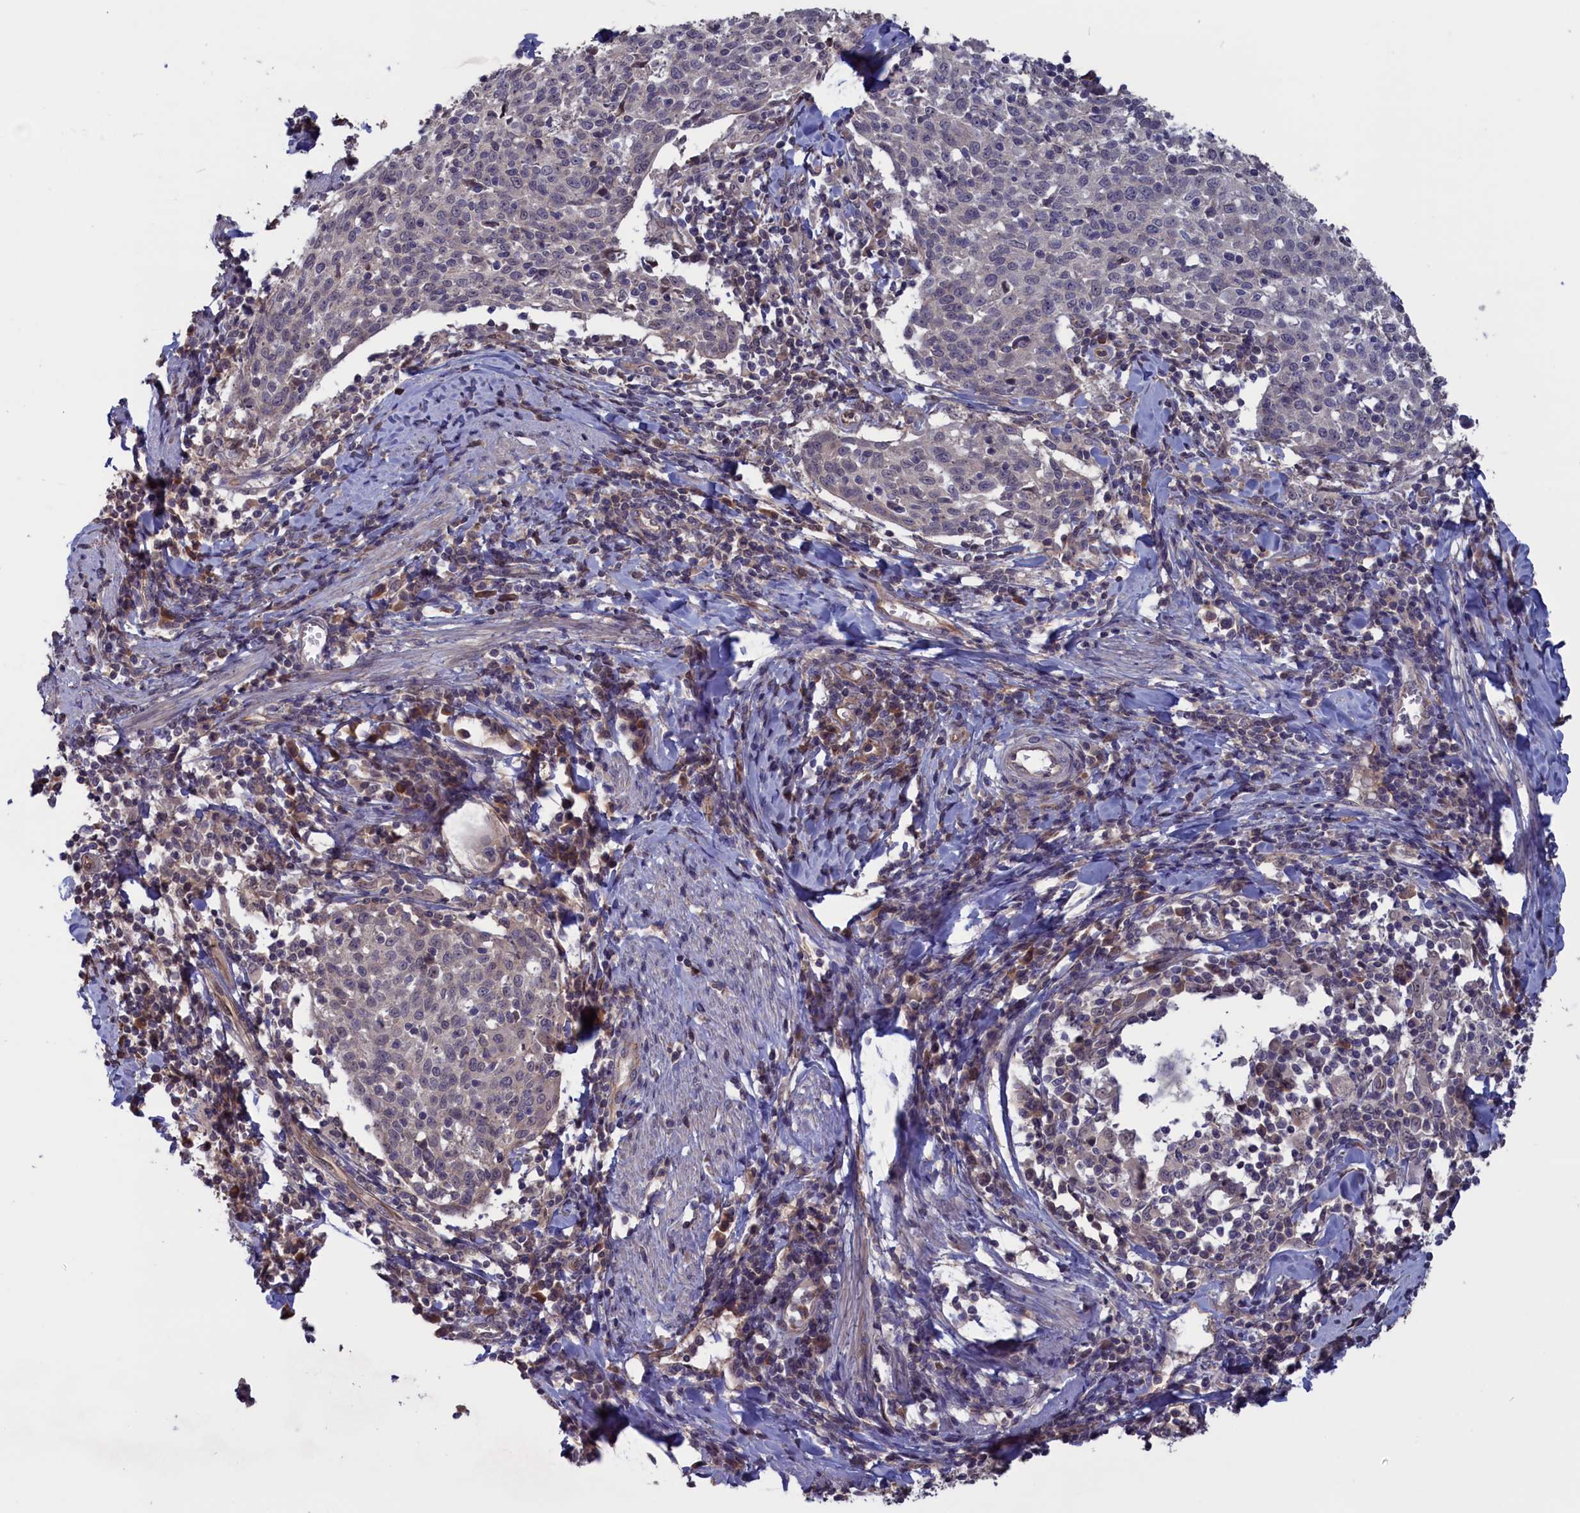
{"staining": {"intensity": "negative", "quantity": "none", "location": "none"}, "tissue": "cervical cancer", "cell_type": "Tumor cells", "image_type": "cancer", "snomed": [{"axis": "morphology", "description": "Squamous cell carcinoma, NOS"}, {"axis": "topography", "description": "Cervix"}], "caption": "Histopathology image shows no significant protein expression in tumor cells of cervical cancer.", "gene": "PLP2", "patient": {"sex": "female", "age": 52}}